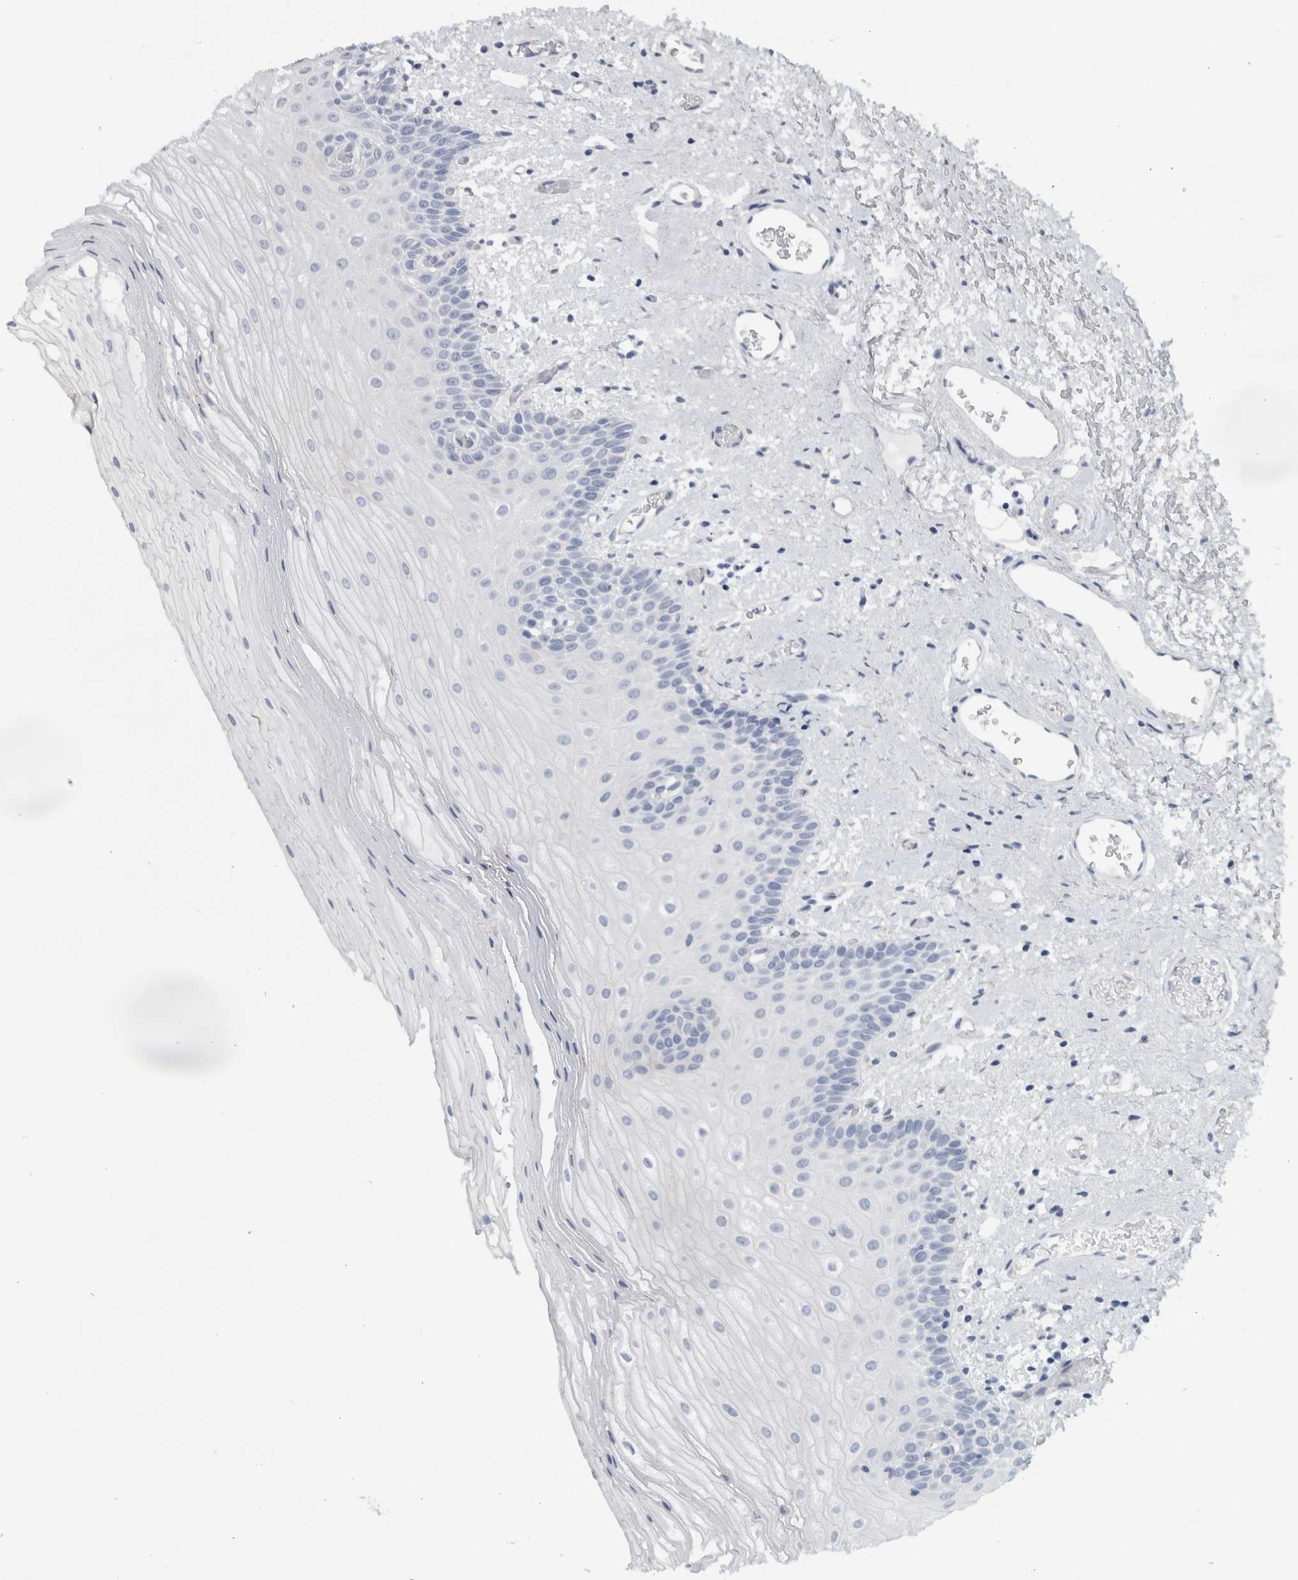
{"staining": {"intensity": "negative", "quantity": "none", "location": "none"}, "tissue": "oral mucosa", "cell_type": "Squamous epithelial cells", "image_type": "normal", "snomed": [{"axis": "morphology", "description": "Normal tissue, NOS"}, {"axis": "topography", "description": "Oral tissue"}], "caption": "Immunohistochemistry (IHC) image of benign oral mucosa stained for a protein (brown), which demonstrates no expression in squamous epithelial cells.", "gene": "B3GNT3", "patient": {"sex": "male", "age": 52}}